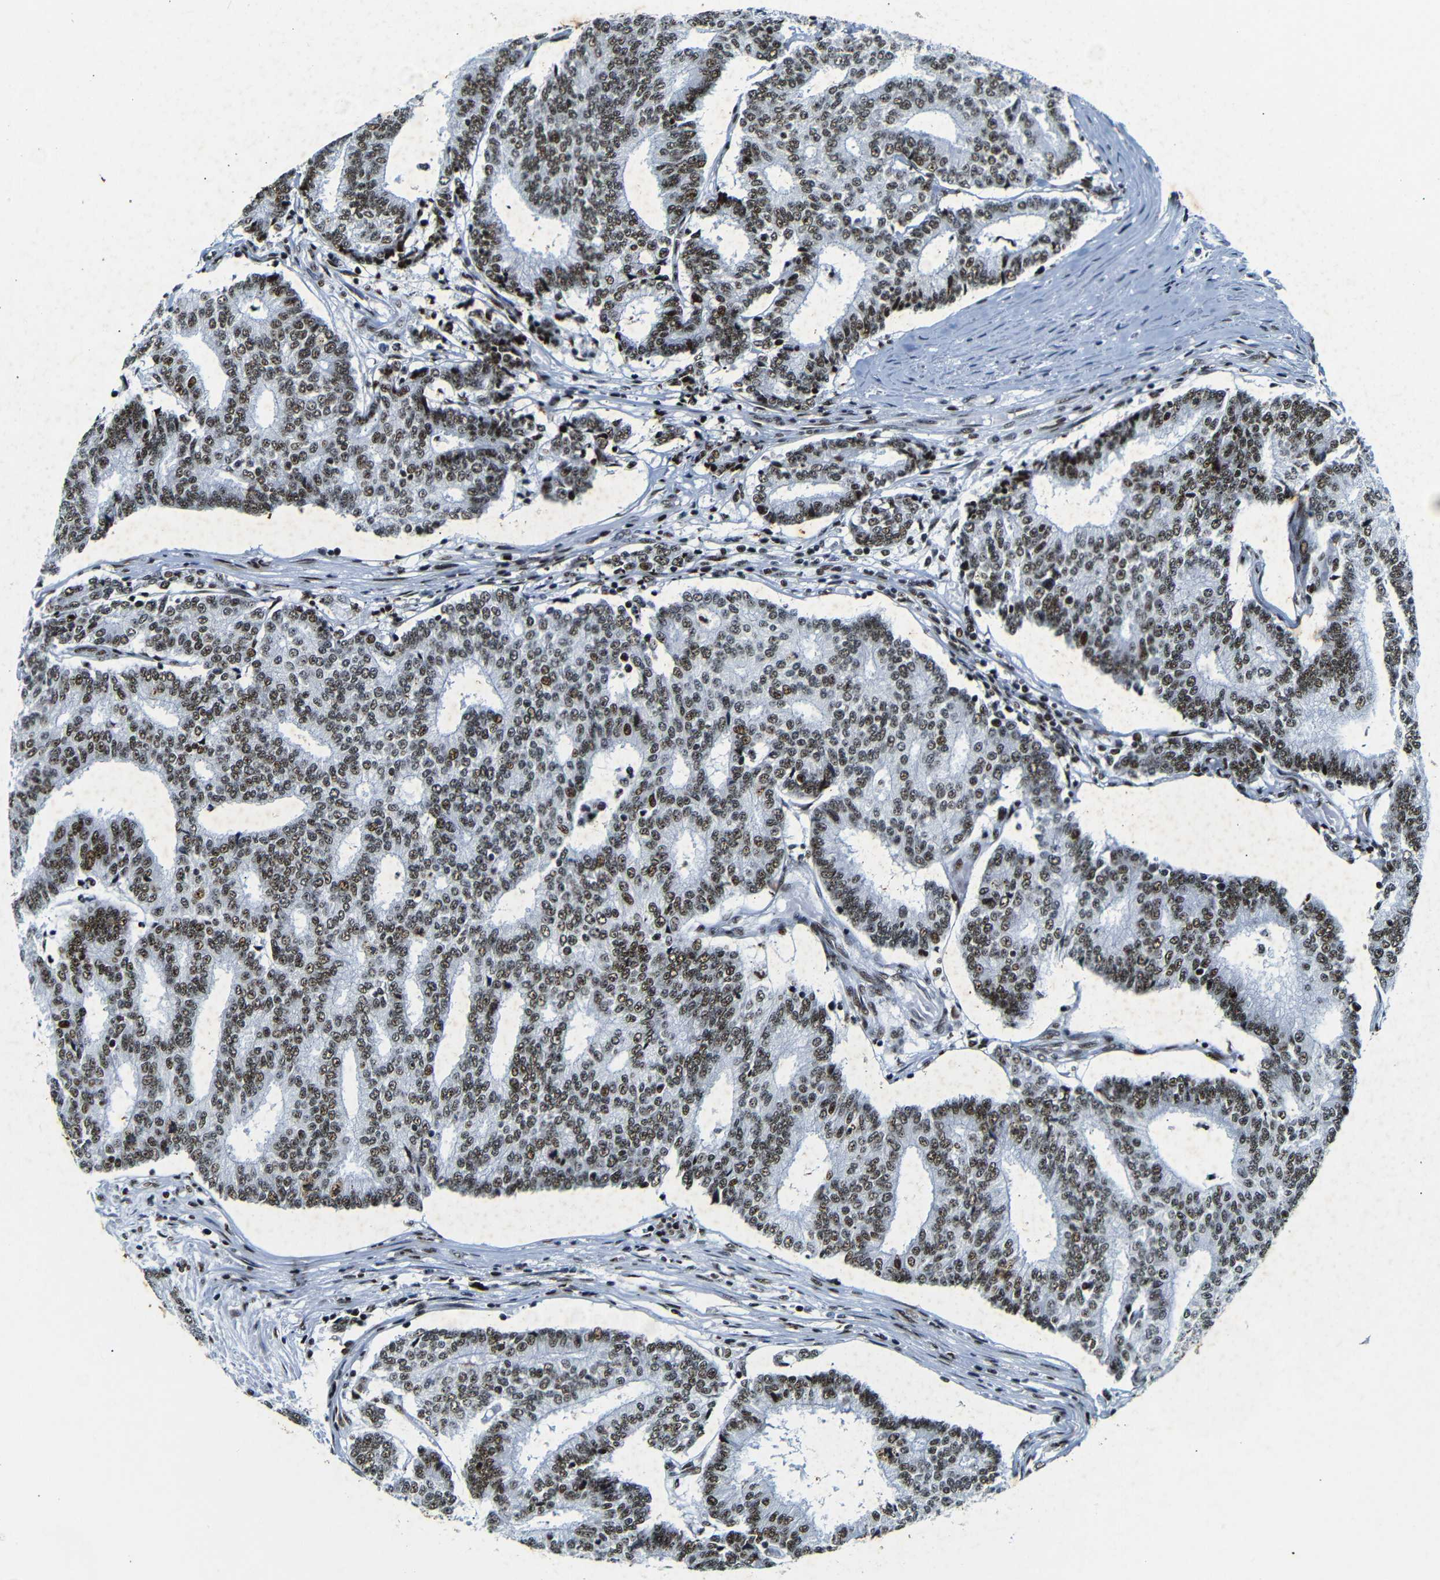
{"staining": {"intensity": "moderate", "quantity": ">75%", "location": "nuclear"}, "tissue": "prostate cancer", "cell_type": "Tumor cells", "image_type": "cancer", "snomed": [{"axis": "morphology", "description": "Normal tissue, NOS"}, {"axis": "morphology", "description": "Adenocarcinoma, High grade"}, {"axis": "topography", "description": "Prostate"}, {"axis": "topography", "description": "Seminal veicle"}], "caption": "Immunohistochemistry (DAB (3,3'-diaminobenzidine)) staining of human prostate high-grade adenocarcinoma shows moderate nuclear protein expression in about >75% of tumor cells.", "gene": "SRSF1", "patient": {"sex": "male", "age": 55}}